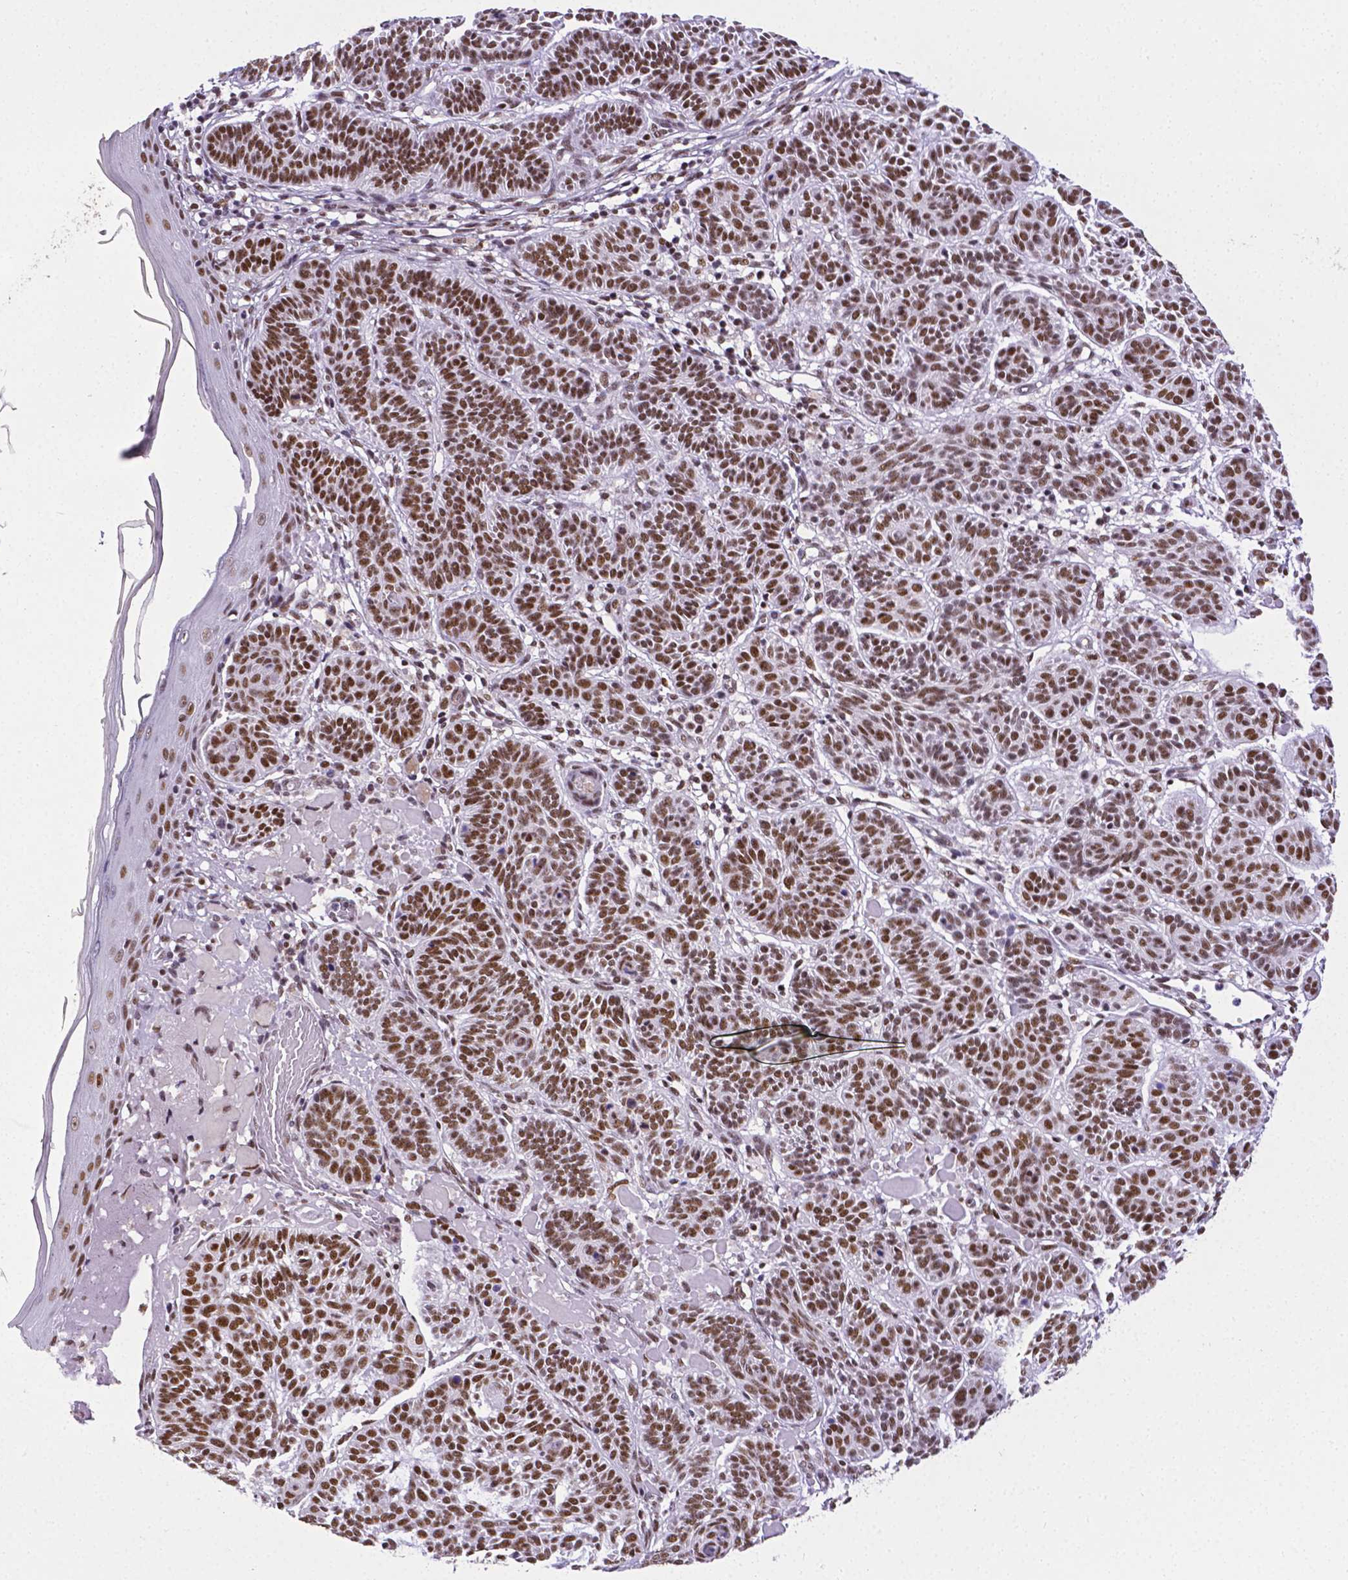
{"staining": {"intensity": "strong", "quantity": ">75%", "location": "nuclear"}, "tissue": "skin cancer", "cell_type": "Tumor cells", "image_type": "cancer", "snomed": [{"axis": "morphology", "description": "Basal cell carcinoma"}, {"axis": "topography", "description": "Skin"}], "caption": "Immunohistochemical staining of basal cell carcinoma (skin) demonstrates strong nuclear protein positivity in about >75% of tumor cells.", "gene": "REST", "patient": {"sex": "male", "age": 85}}